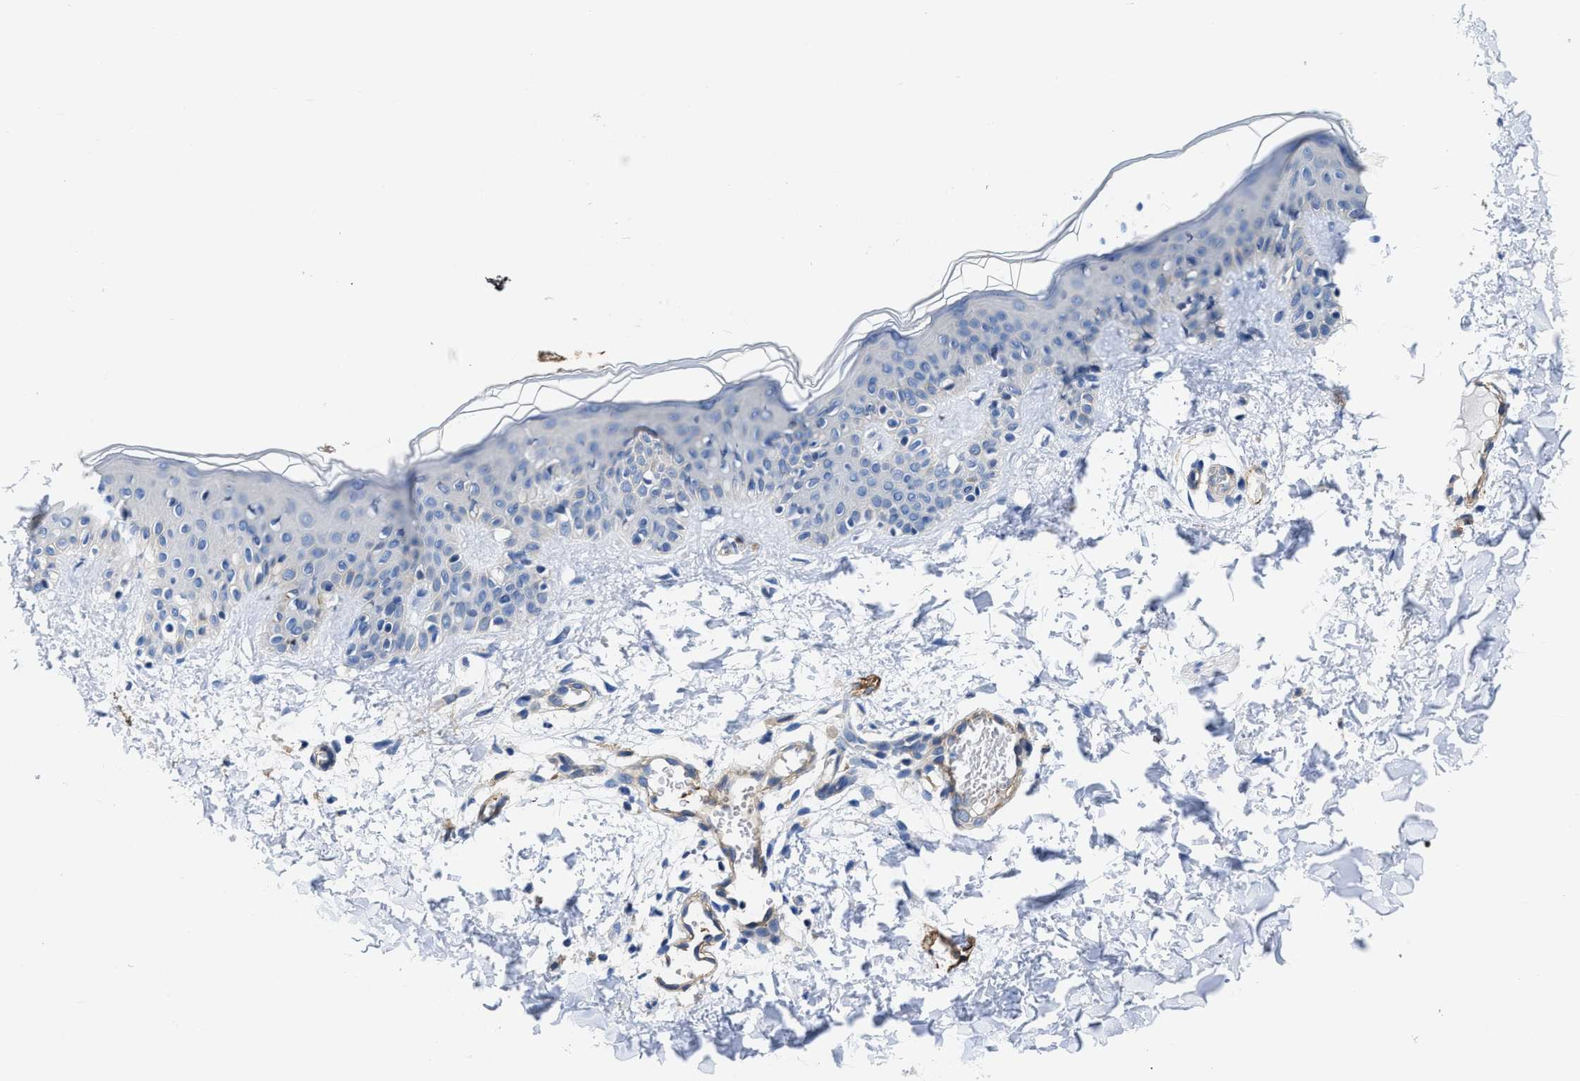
{"staining": {"intensity": "negative", "quantity": "none", "location": "none"}, "tissue": "skin", "cell_type": "Fibroblasts", "image_type": "normal", "snomed": [{"axis": "morphology", "description": "Normal tissue, NOS"}, {"axis": "topography", "description": "Skin"}], "caption": "The IHC histopathology image has no significant expression in fibroblasts of skin.", "gene": "C22orf42", "patient": {"sex": "male", "age": 30}}